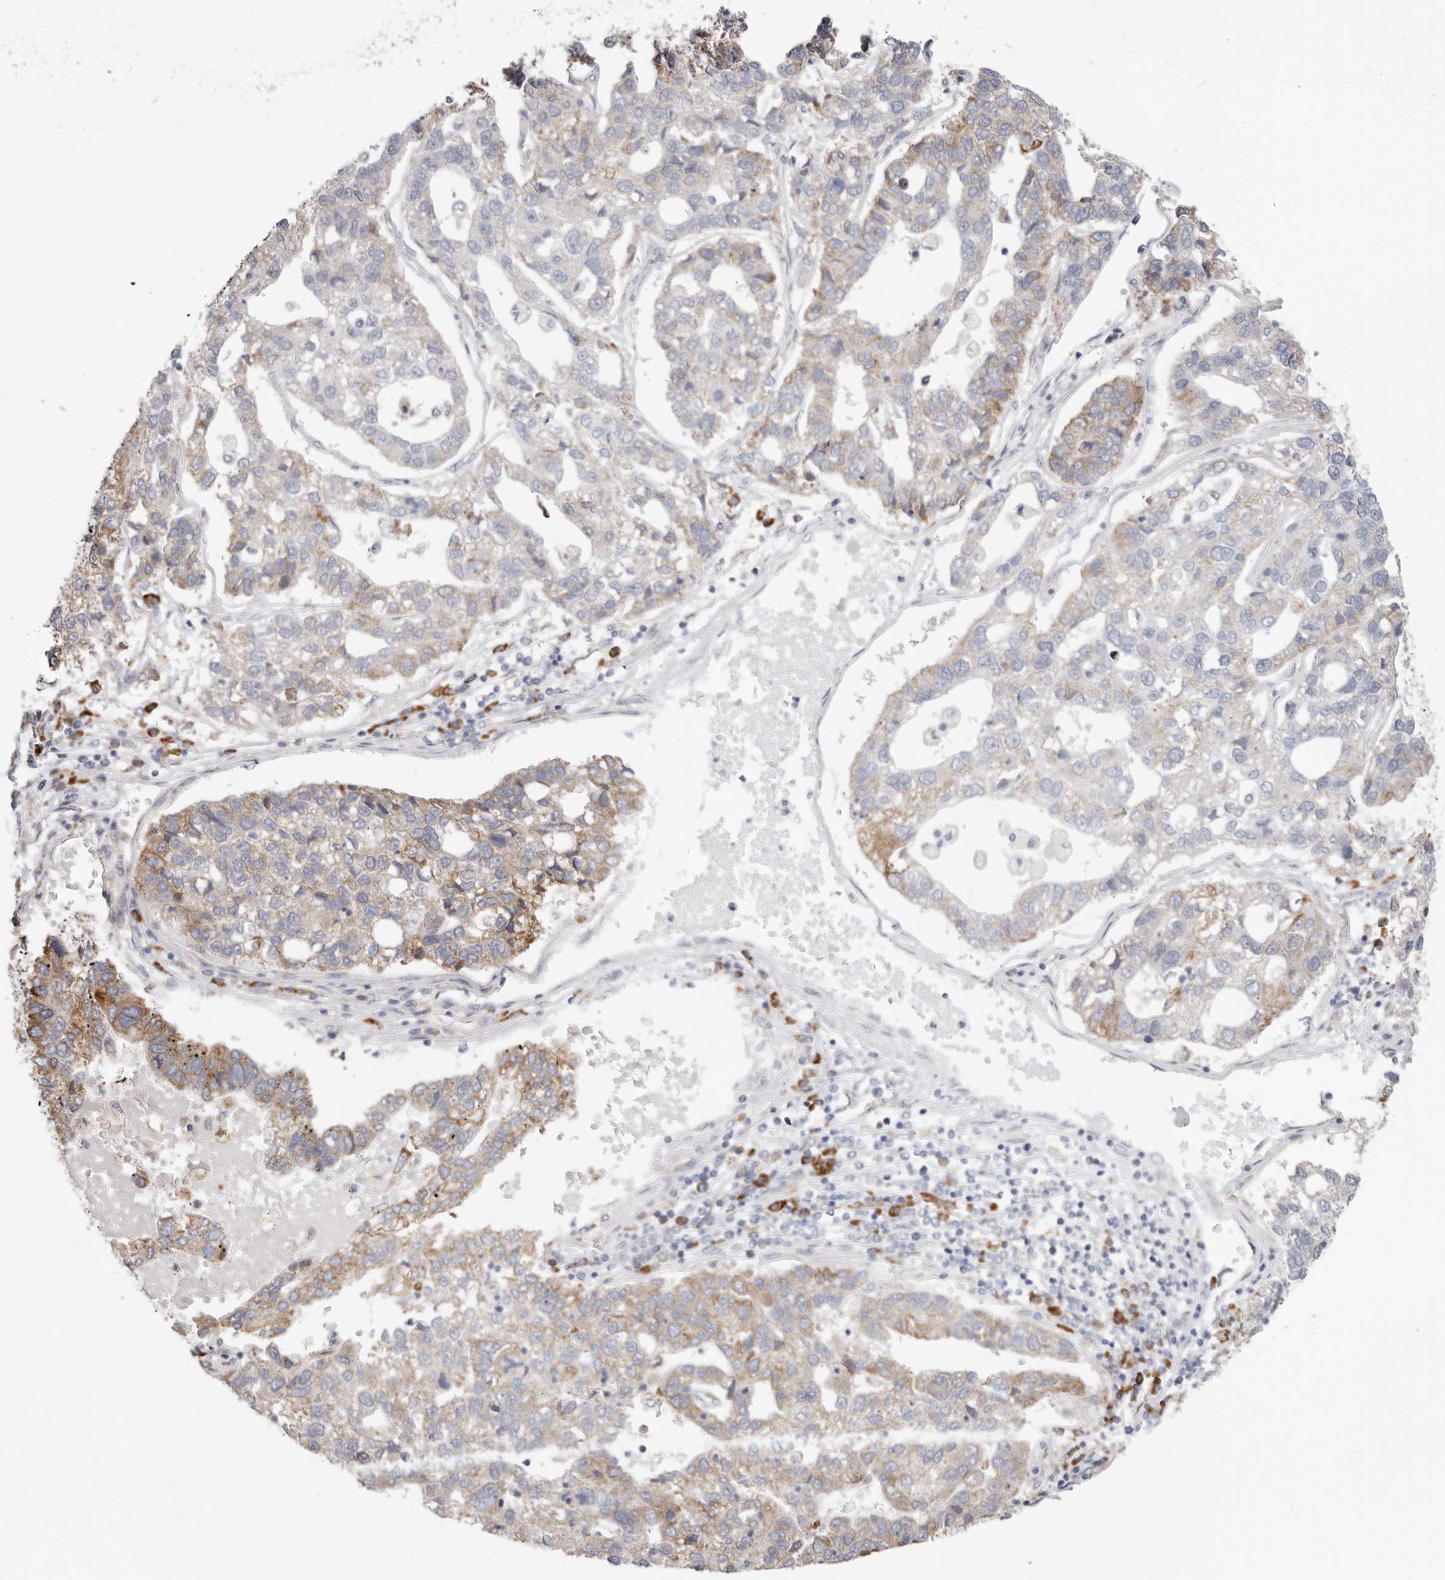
{"staining": {"intensity": "moderate", "quantity": "<25%", "location": "cytoplasmic/membranous"}, "tissue": "pancreatic cancer", "cell_type": "Tumor cells", "image_type": "cancer", "snomed": [{"axis": "morphology", "description": "Adenocarcinoma, NOS"}, {"axis": "topography", "description": "Pancreas"}], "caption": "Human pancreatic cancer stained with a brown dye exhibits moderate cytoplasmic/membranous positive staining in about <25% of tumor cells.", "gene": "IL32", "patient": {"sex": "female", "age": 61}}